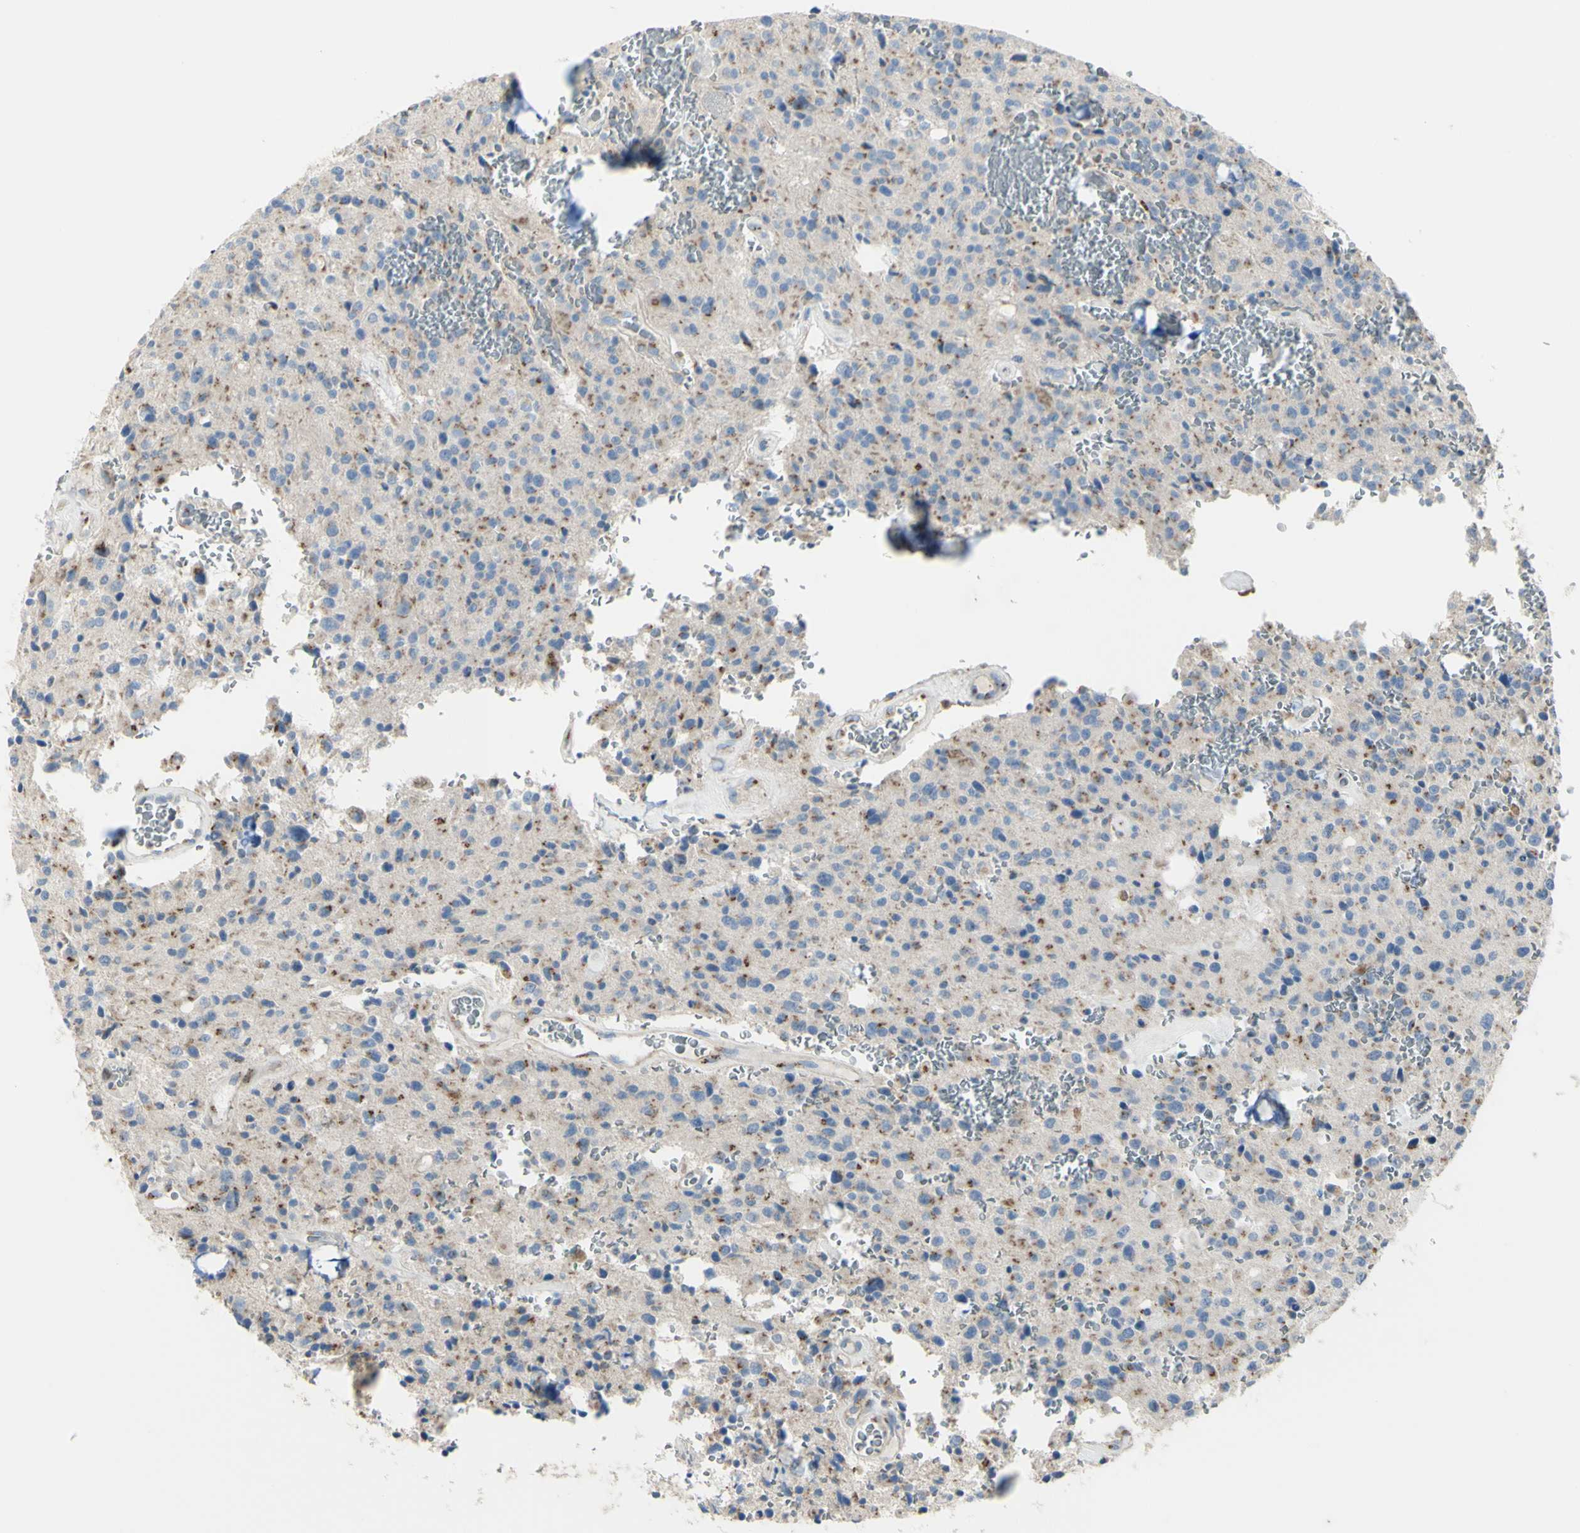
{"staining": {"intensity": "moderate", "quantity": "25%-75%", "location": "cytoplasmic/membranous"}, "tissue": "glioma", "cell_type": "Tumor cells", "image_type": "cancer", "snomed": [{"axis": "morphology", "description": "Glioma, malignant, Low grade"}, {"axis": "topography", "description": "Brain"}], "caption": "Tumor cells exhibit medium levels of moderate cytoplasmic/membranous staining in about 25%-75% of cells in low-grade glioma (malignant). (IHC, brightfield microscopy, high magnification).", "gene": "B4GALT3", "patient": {"sex": "male", "age": 58}}